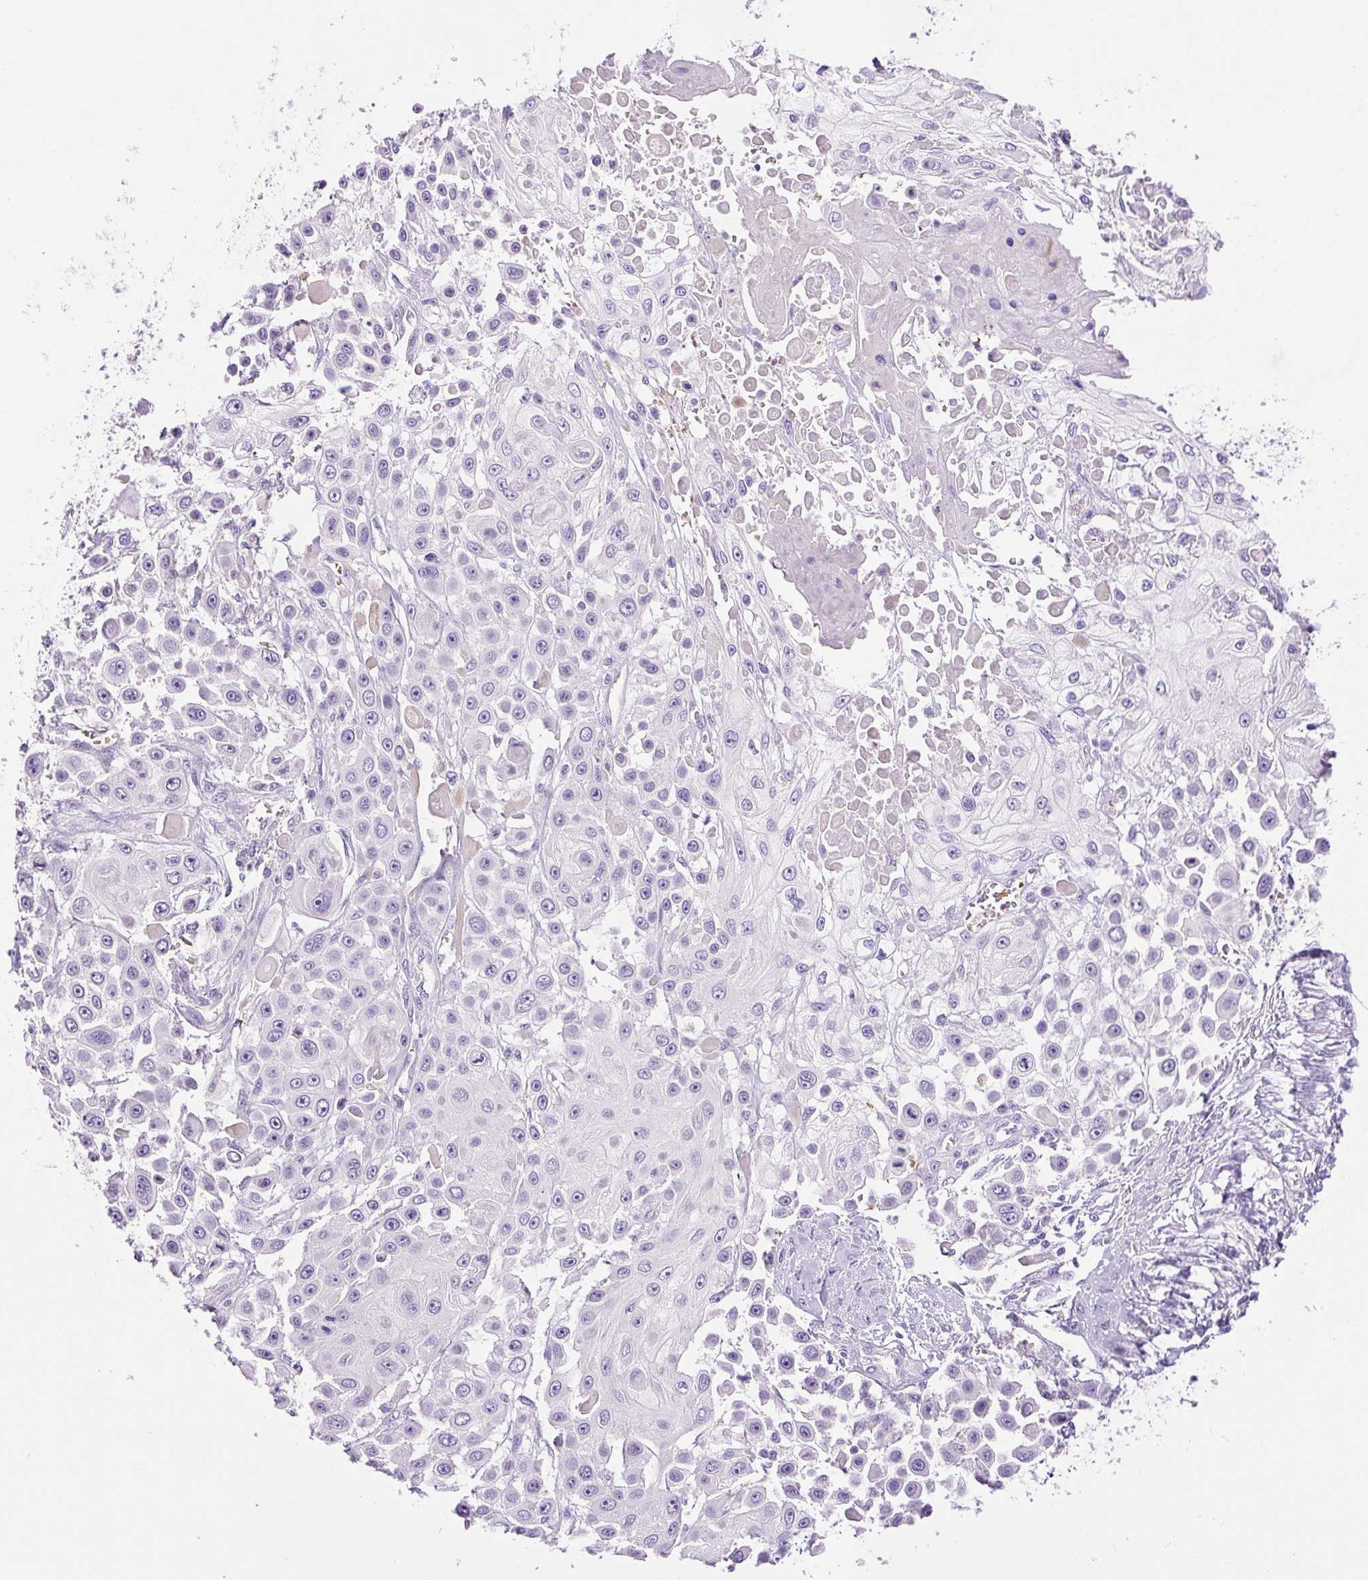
{"staining": {"intensity": "negative", "quantity": "none", "location": "none"}, "tissue": "skin cancer", "cell_type": "Tumor cells", "image_type": "cancer", "snomed": [{"axis": "morphology", "description": "Squamous cell carcinoma, NOS"}, {"axis": "topography", "description": "Skin"}], "caption": "Tumor cells show no significant positivity in skin cancer.", "gene": "LHFPL5", "patient": {"sex": "male", "age": 67}}